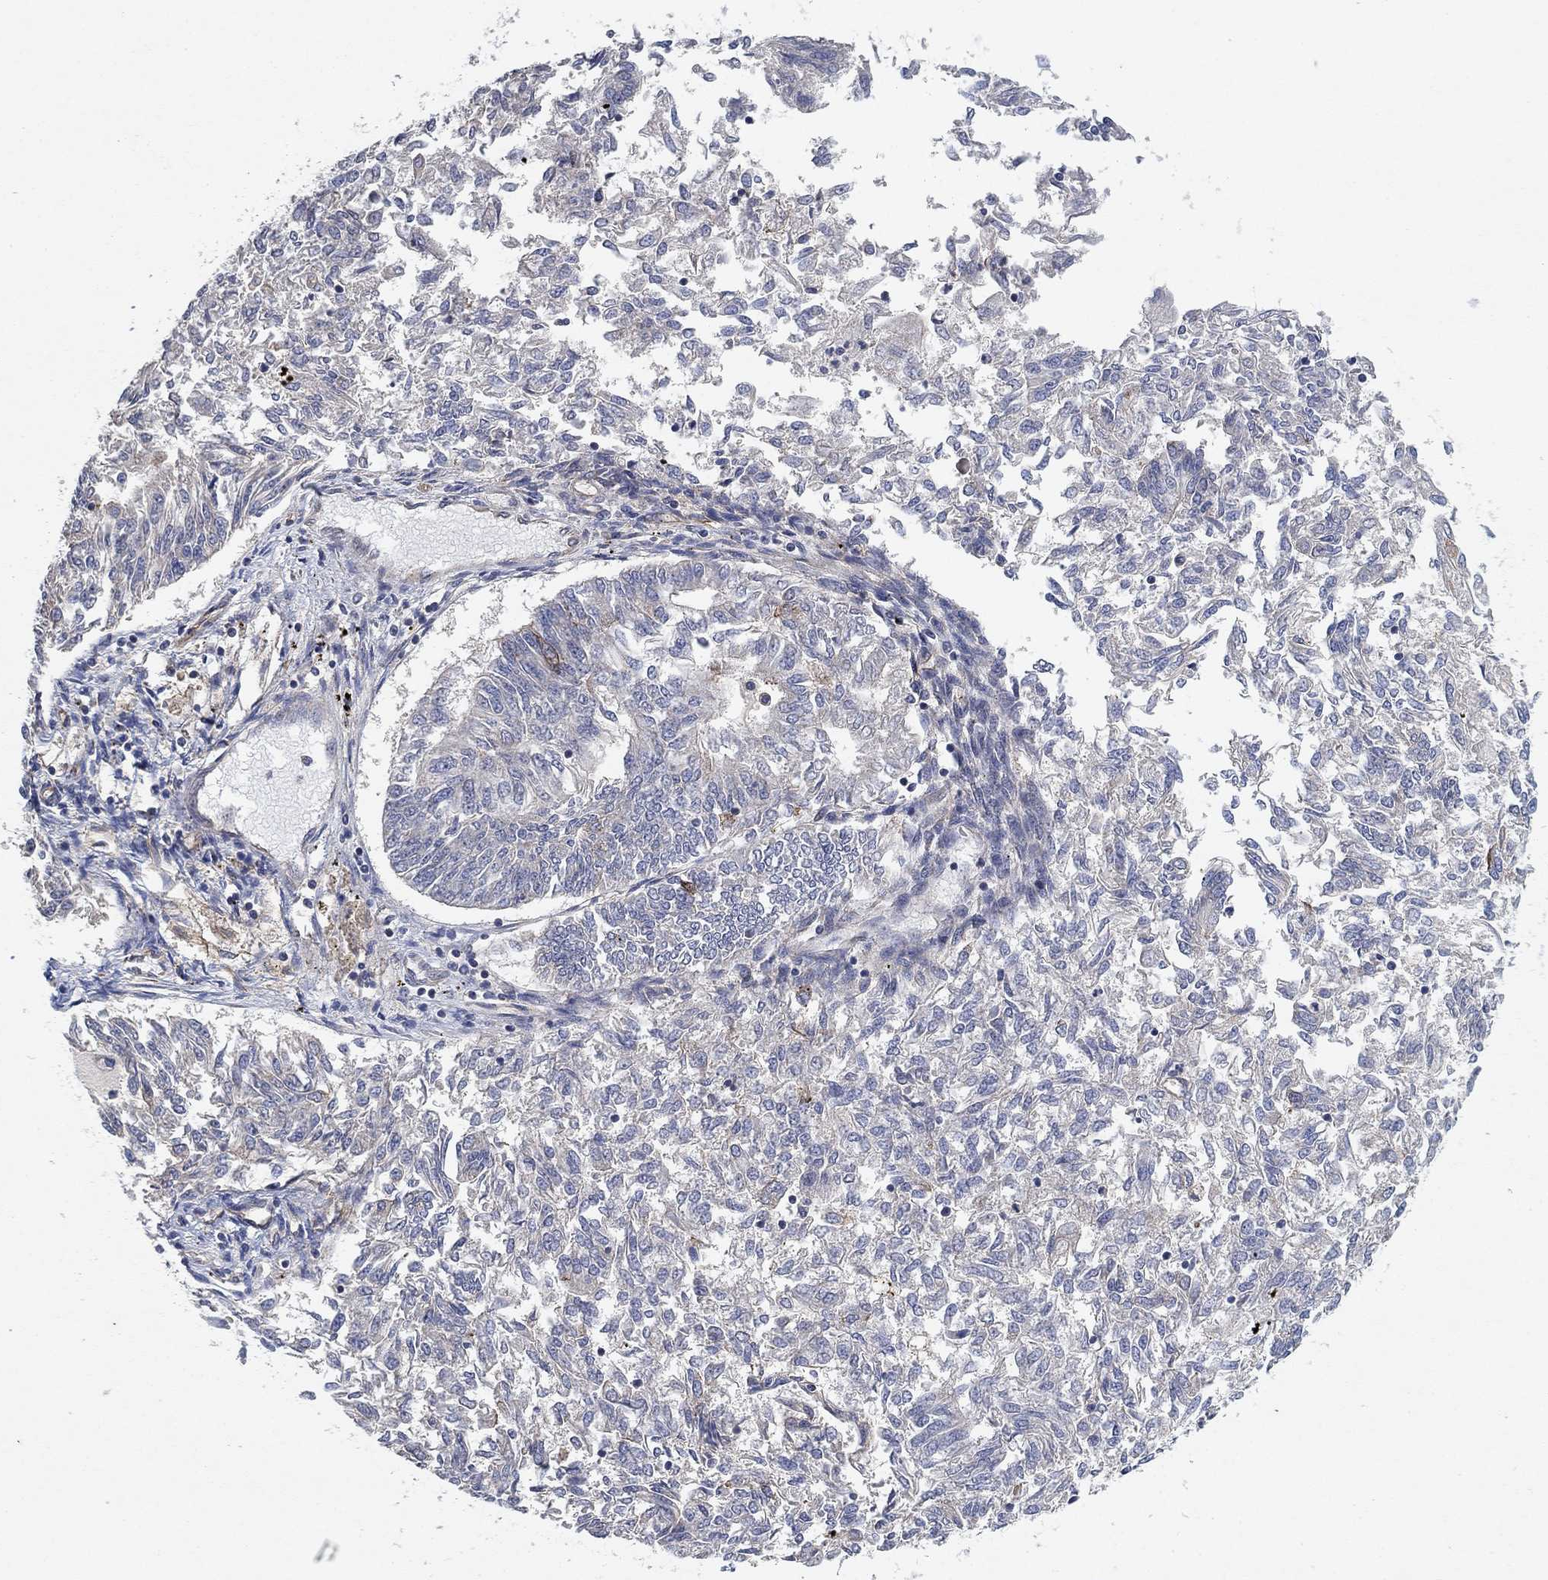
{"staining": {"intensity": "negative", "quantity": "none", "location": "none"}, "tissue": "endometrial cancer", "cell_type": "Tumor cells", "image_type": "cancer", "snomed": [{"axis": "morphology", "description": "Adenocarcinoma, NOS"}, {"axis": "topography", "description": "Endometrium"}], "caption": "There is no significant expression in tumor cells of endometrial cancer.", "gene": "MCUR1", "patient": {"sex": "female", "age": 58}}